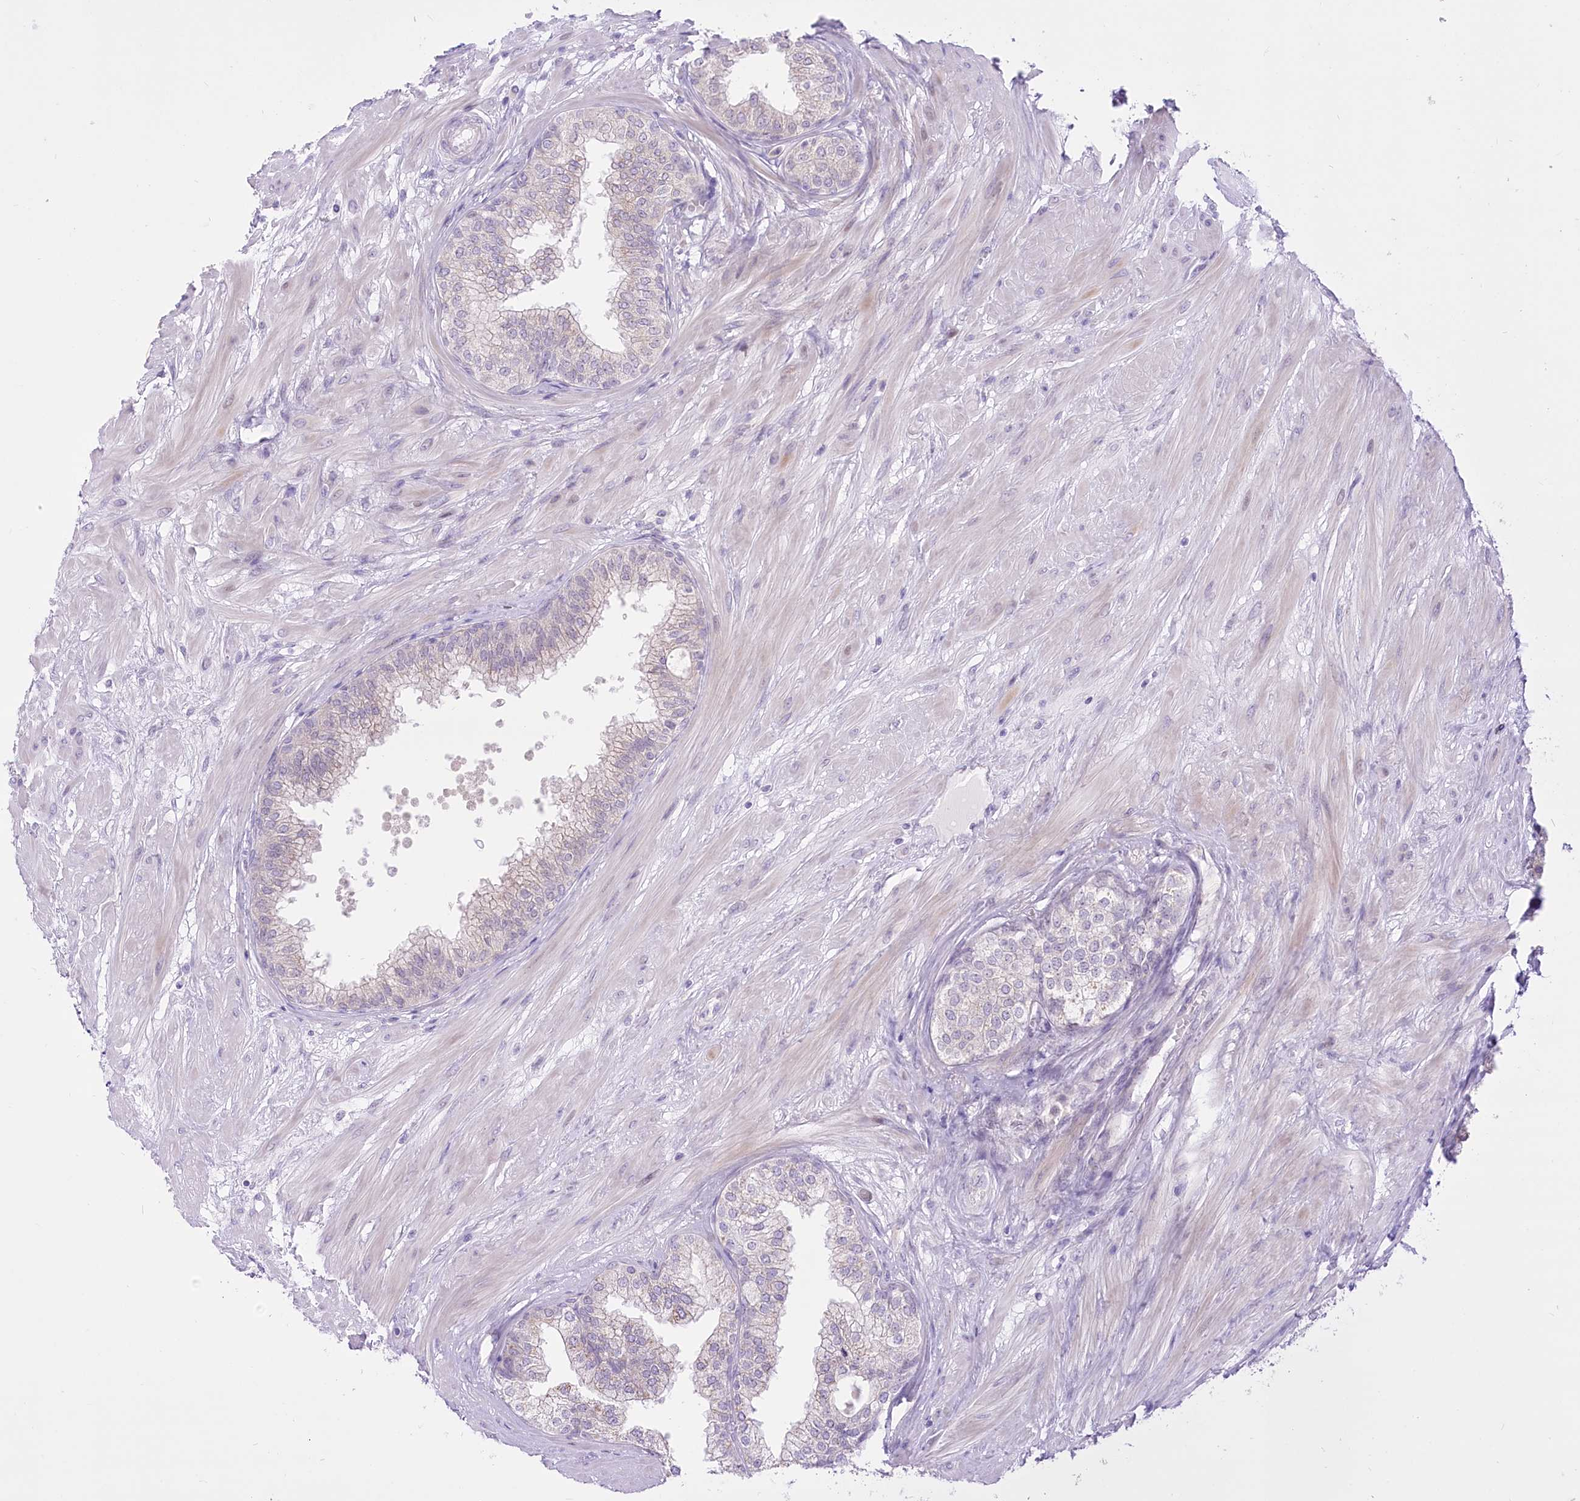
{"staining": {"intensity": "negative", "quantity": "none", "location": "none"}, "tissue": "prostate", "cell_type": "Glandular cells", "image_type": "normal", "snomed": [{"axis": "morphology", "description": "Normal tissue, NOS"}, {"axis": "topography", "description": "Prostate"}], "caption": "Glandular cells are negative for brown protein staining in normal prostate.", "gene": "BEND7", "patient": {"sex": "male", "age": 60}}